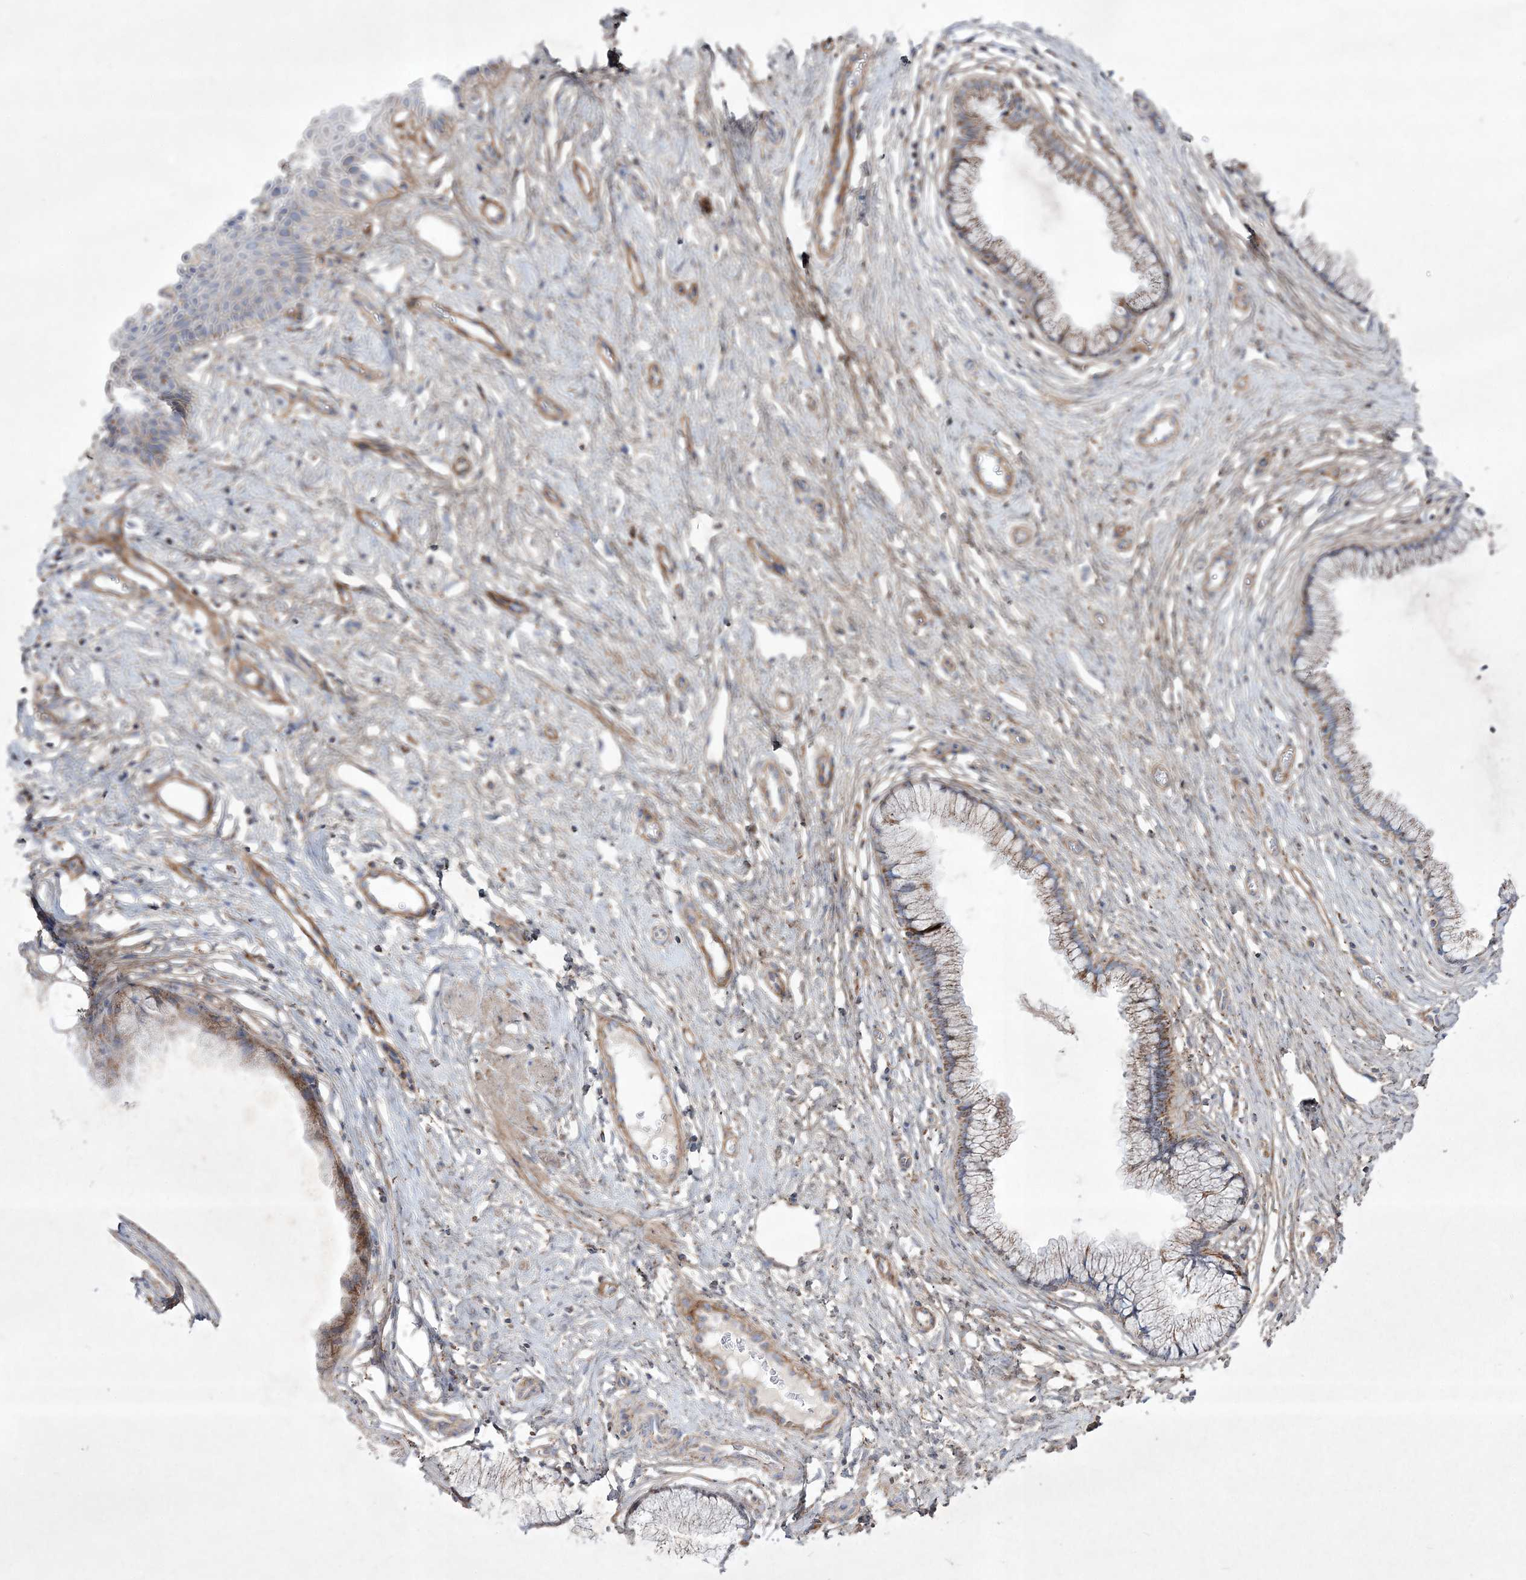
{"staining": {"intensity": "moderate", "quantity": "<25%", "location": "cytoplasmic/membranous"}, "tissue": "cervix", "cell_type": "Glandular cells", "image_type": "normal", "snomed": [{"axis": "morphology", "description": "Normal tissue, NOS"}, {"axis": "topography", "description": "Cervix"}], "caption": "Benign cervix was stained to show a protein in brown. There is low levels of moderate cytoplasmic/membranous positivity in approximately <25% of glandular cells.", "gene": "RICTOR", "patient": {"sex": "female", "age": 36}}